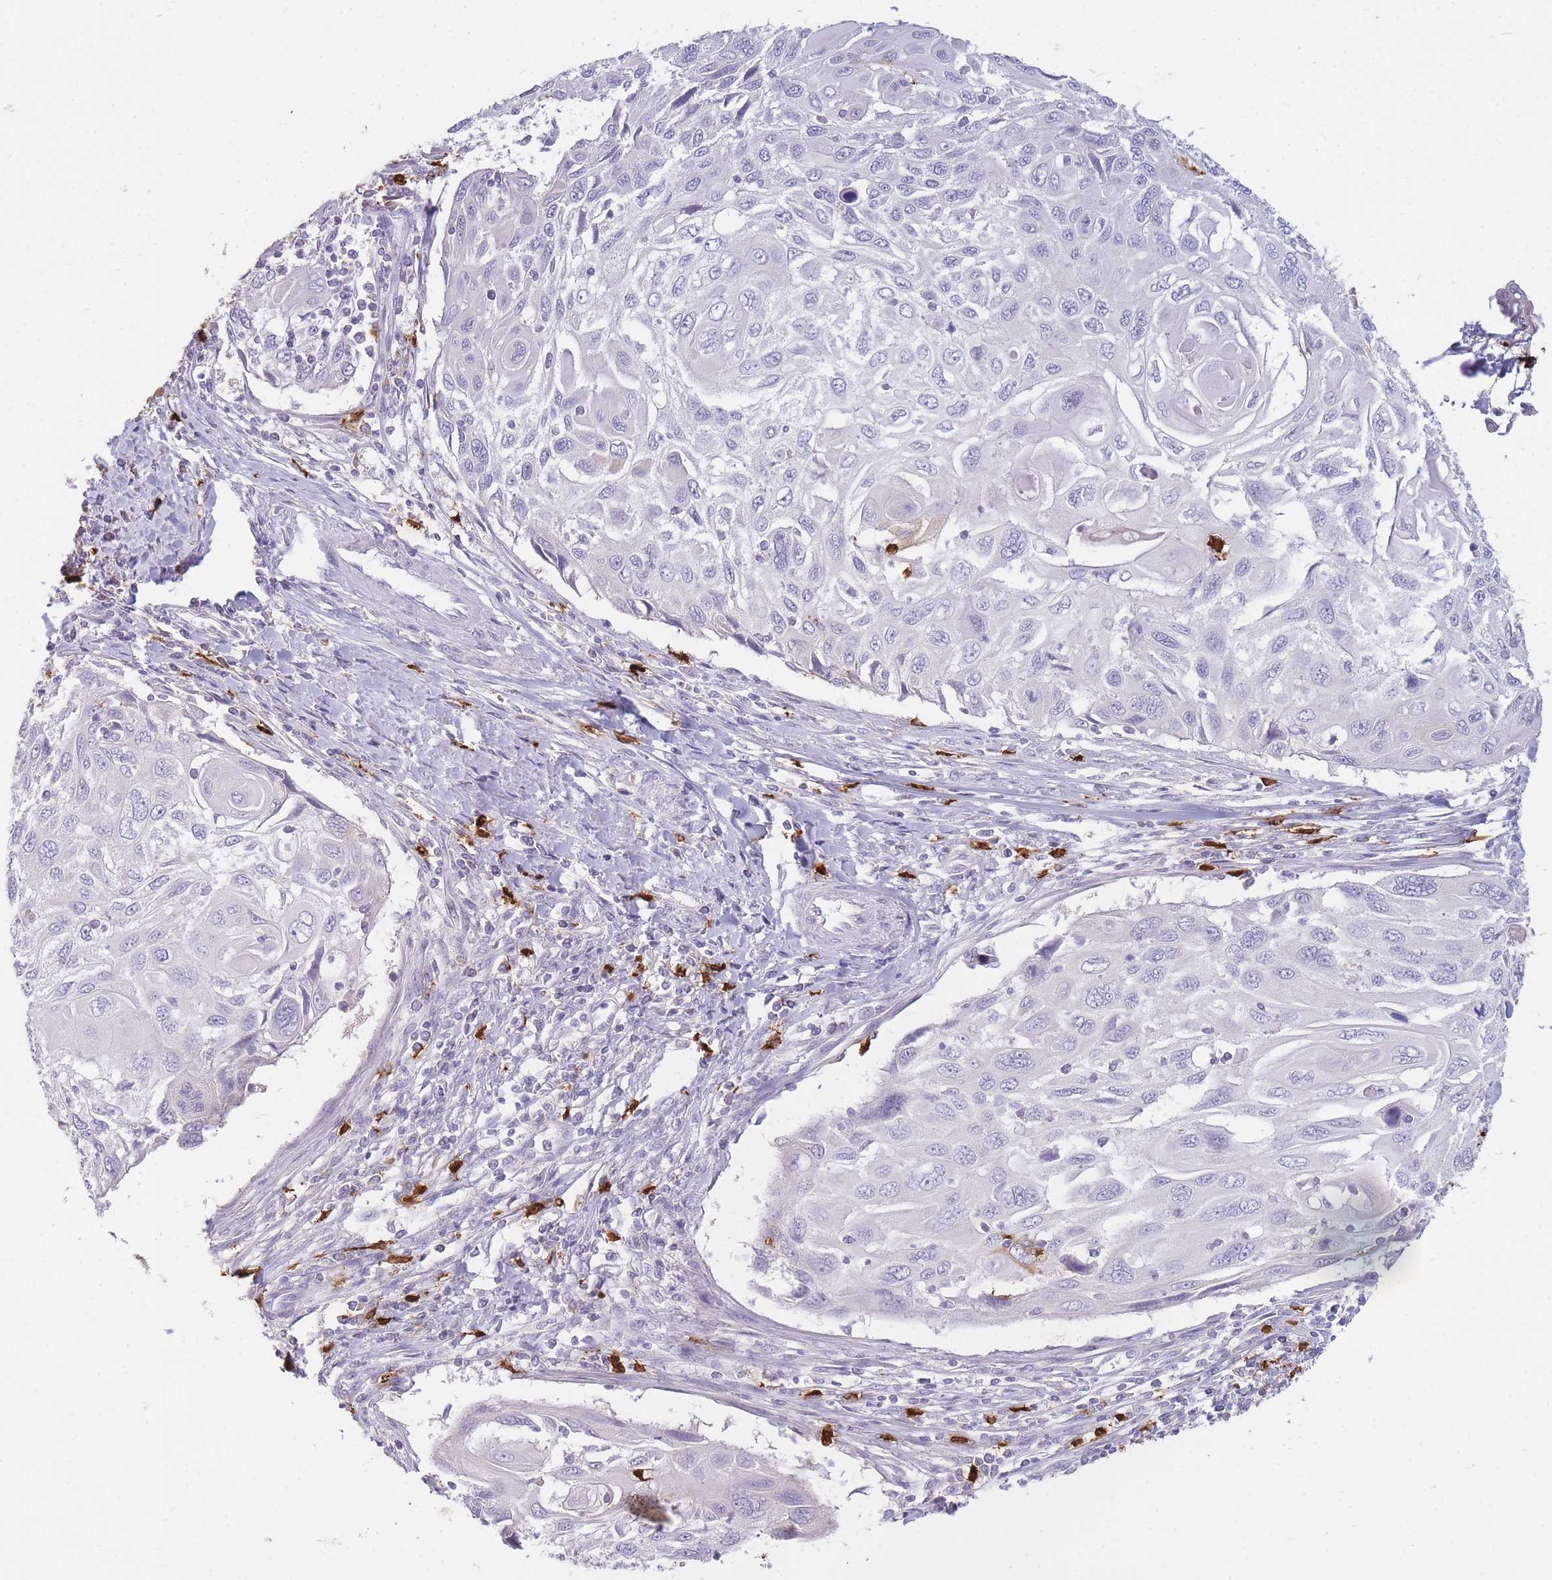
{"staining": {"intensity": "negative", "quantity": "none", "location": "none"}, "tissue": "cervical cancer", "cell_type": "Tumor cells", "image_type": "cancer", "snomed": [{"axis": "morphology", "description": "Squamous cell carcinoma, NOS"}, {"axis": "topography", "description": "Cervix"}], "caption": "This micrograph is of cervical cancer stained with IHC to label a protein in brown with the nuclei are counter-stained blue. There is no expression in tumor cells.", "gene": "TPSD1", "patient": {"sex": "female", "age": 70}}